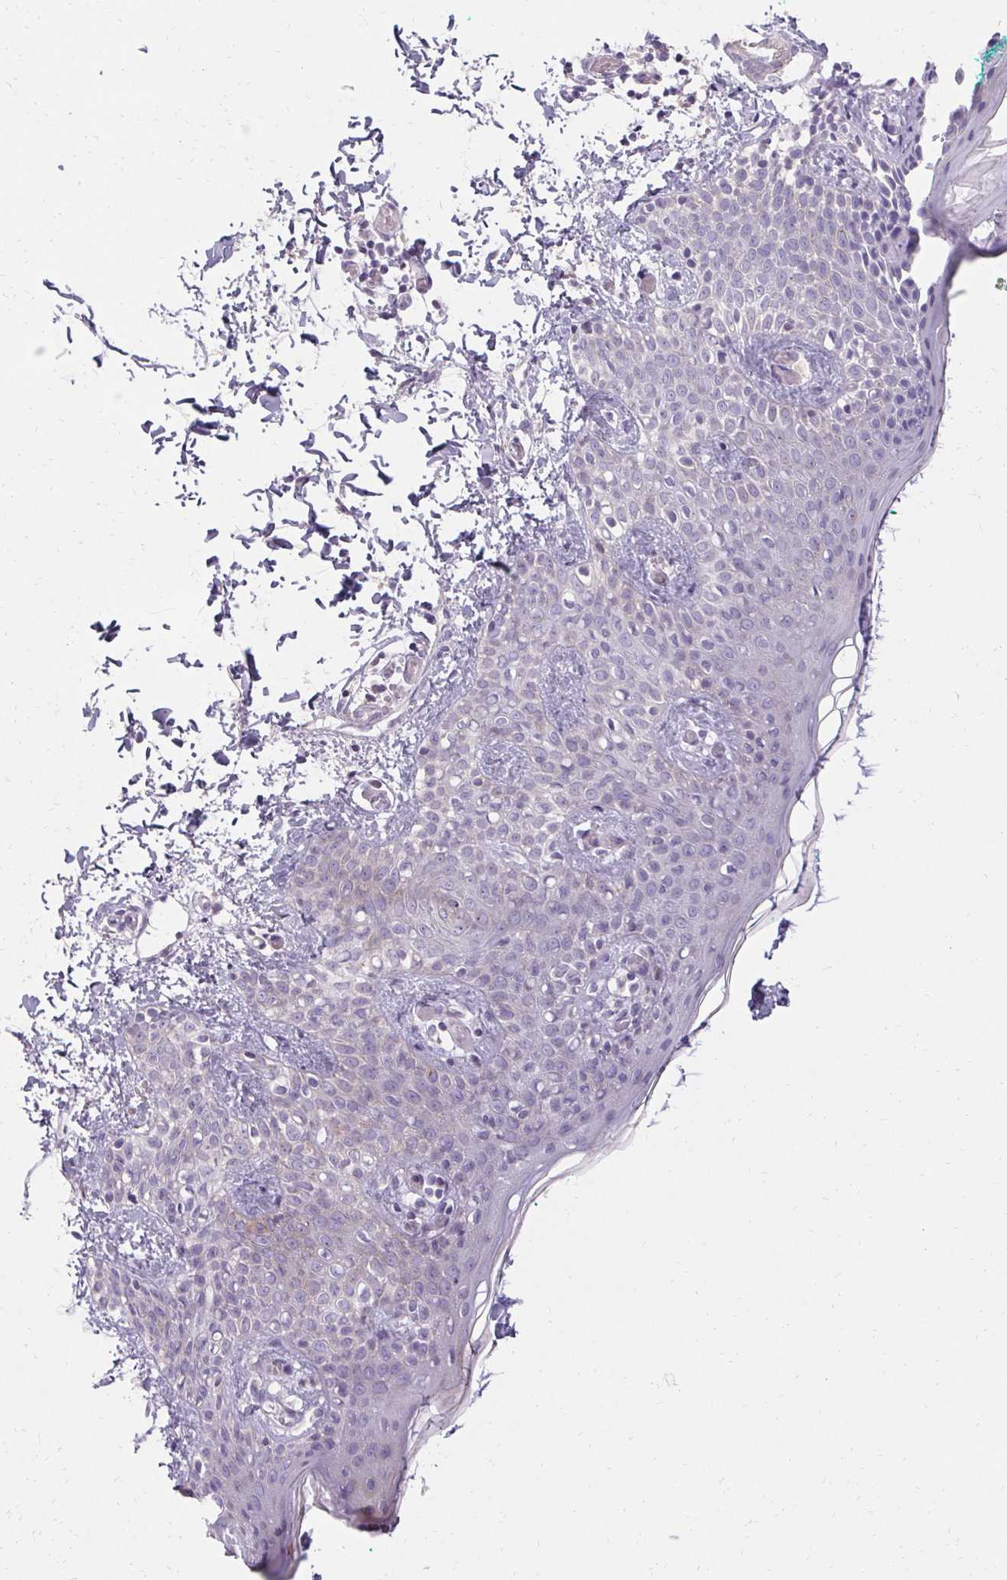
{"staining": {"intensity": "negative", "quantity": "none", "location": "none"}, "tissue": "skin", "cell_type": "Fibroblasts", "image_type": "normal", "snomed": [{"axis": "morphology", "description": "Normal tissue, NOS"}, {"axis": "topography", "description": "Skin"}], "caption": "DAB (3,3'-diaminobenzidine) immunohistochemical staining of unremarkable skin demonstrates no significant staining in fibroblasts. (Stains: DAB immunohistochemistry with hematoxylin counter stain, Microscopy: brightfield microscopy at high magnification).", "gene": "HSD17B3", "patient": {"sex": "male", "age": 16}}